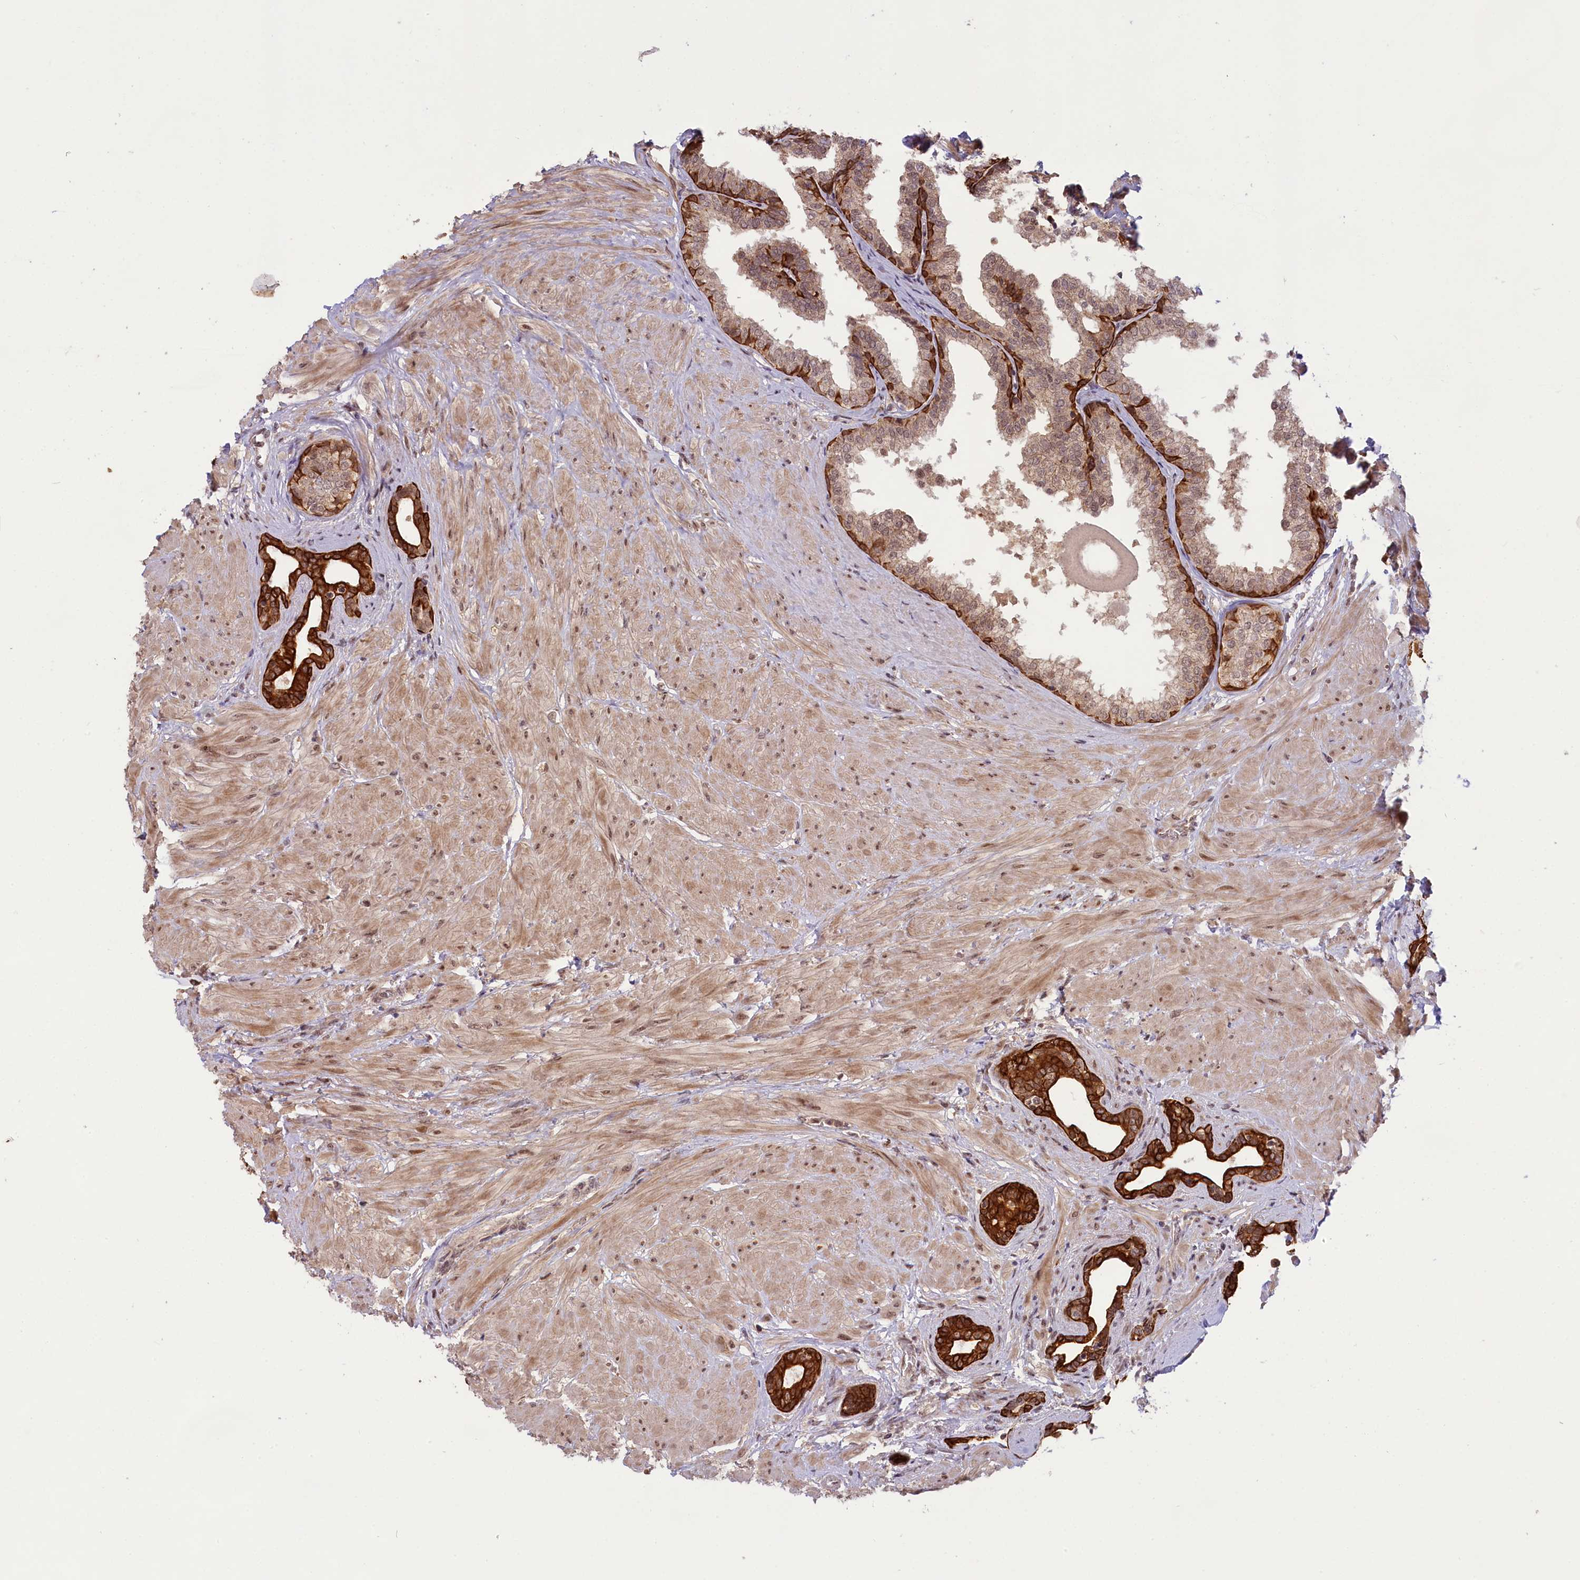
{"staining": {"intensity": "strong", "quantity": "25%-75%", "location": "cytoplasmic/membranous,nuclear"}, "tissue": "prostate", "cell_type": "Glandular cells", "image_type": "normal", "snomed": [{"axis": "morphology", "description": "Normal tissue, NOS"}, {"axis": "topography", "description": "Prostate"}], "caption": "This image reveals immunohistochemistry (IHC) staining of unremarkable human prostate, with high strong cytoplasmic/membranous,nuclear expression in approximately 25%-75% of glandular cells.", "gene": "CARD8", "patient": {"sex": "male", "age": 48}}